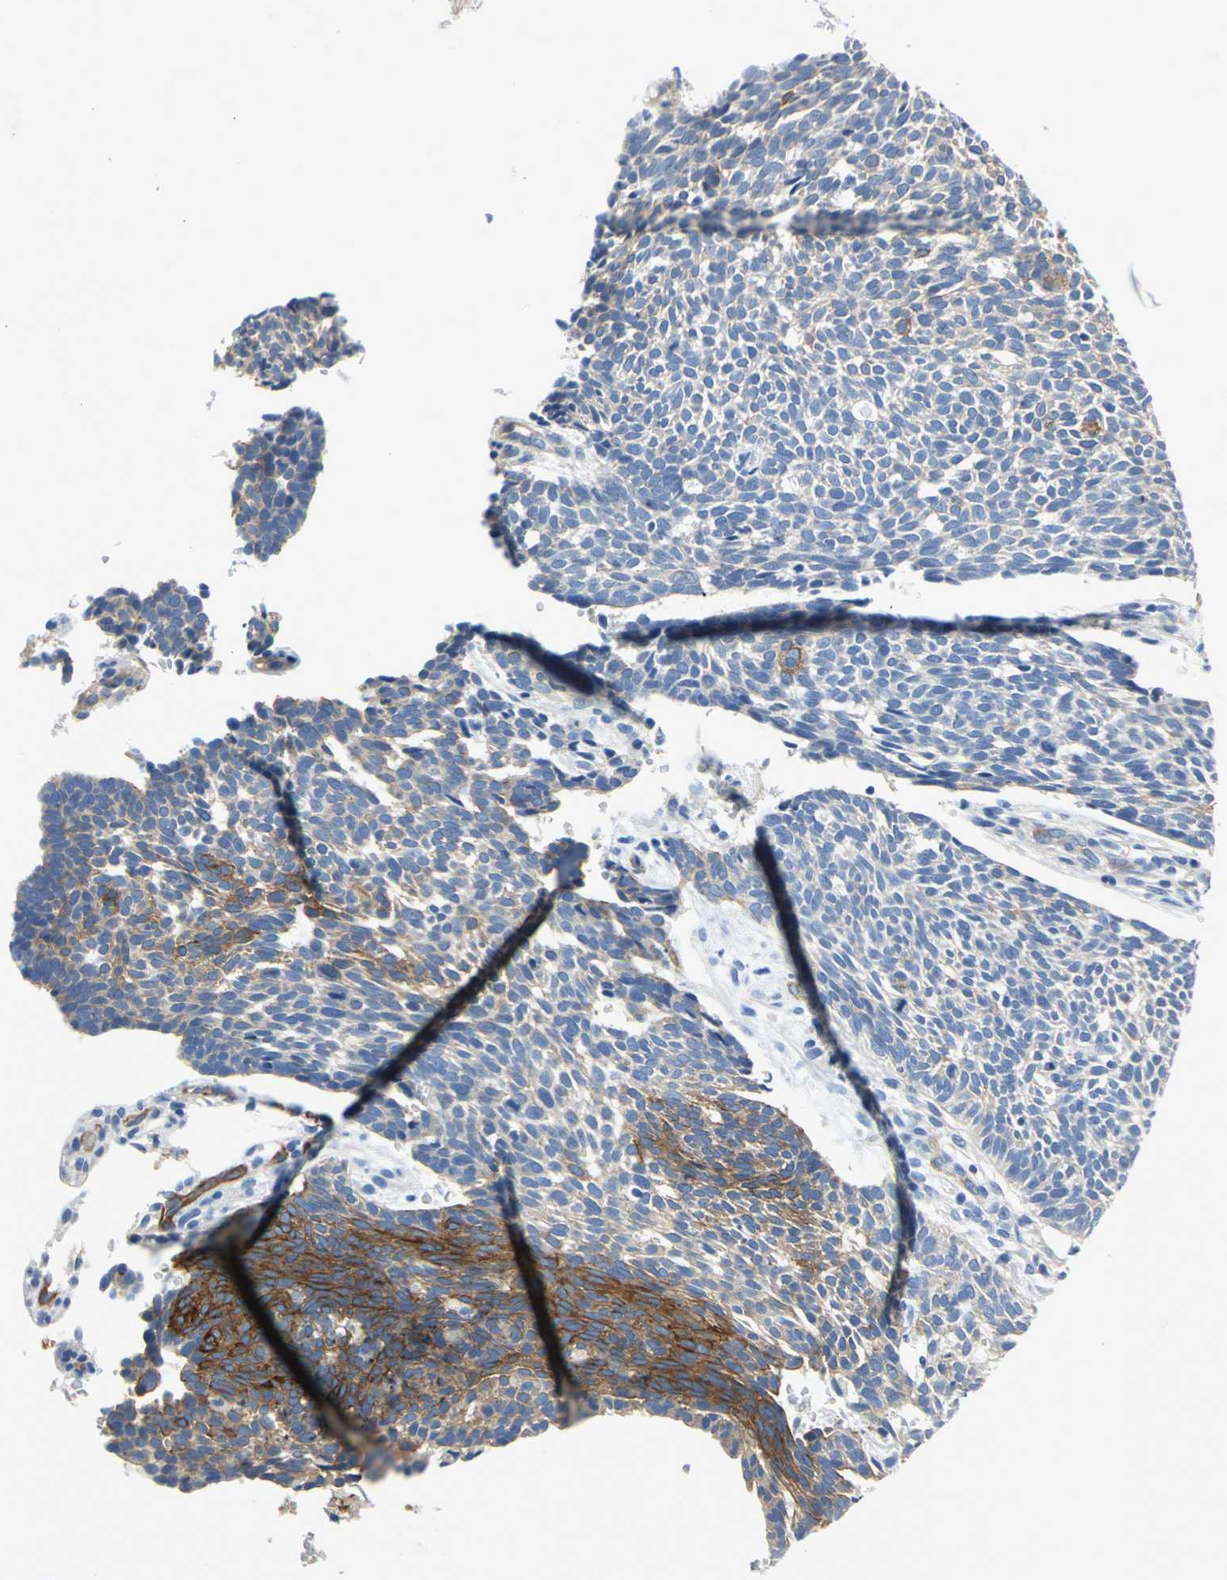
{"staining": {"intensity": "moderate", "quantity": "25%-75%", "location": "cytoplasmic/membranous"}, "tissue": "skin cancer", "cell_type": "Tumor cells", "image_type": "cancer", "snomed": [{"axis": "morphology", "description": "Normal tissue, NOS"}, {"axis": "morphology", "description": "Basal cell carcinoma"}, {"axis": "topography", "description": "Skin"}], "caption": "Protein staining of skin cancer tissue shows moderate cytoplasmic/membranous staining in approximately 25%-75% of tumor cells.", "gene": "FLNB", "patient": {"sex": "male", "age": 87}}